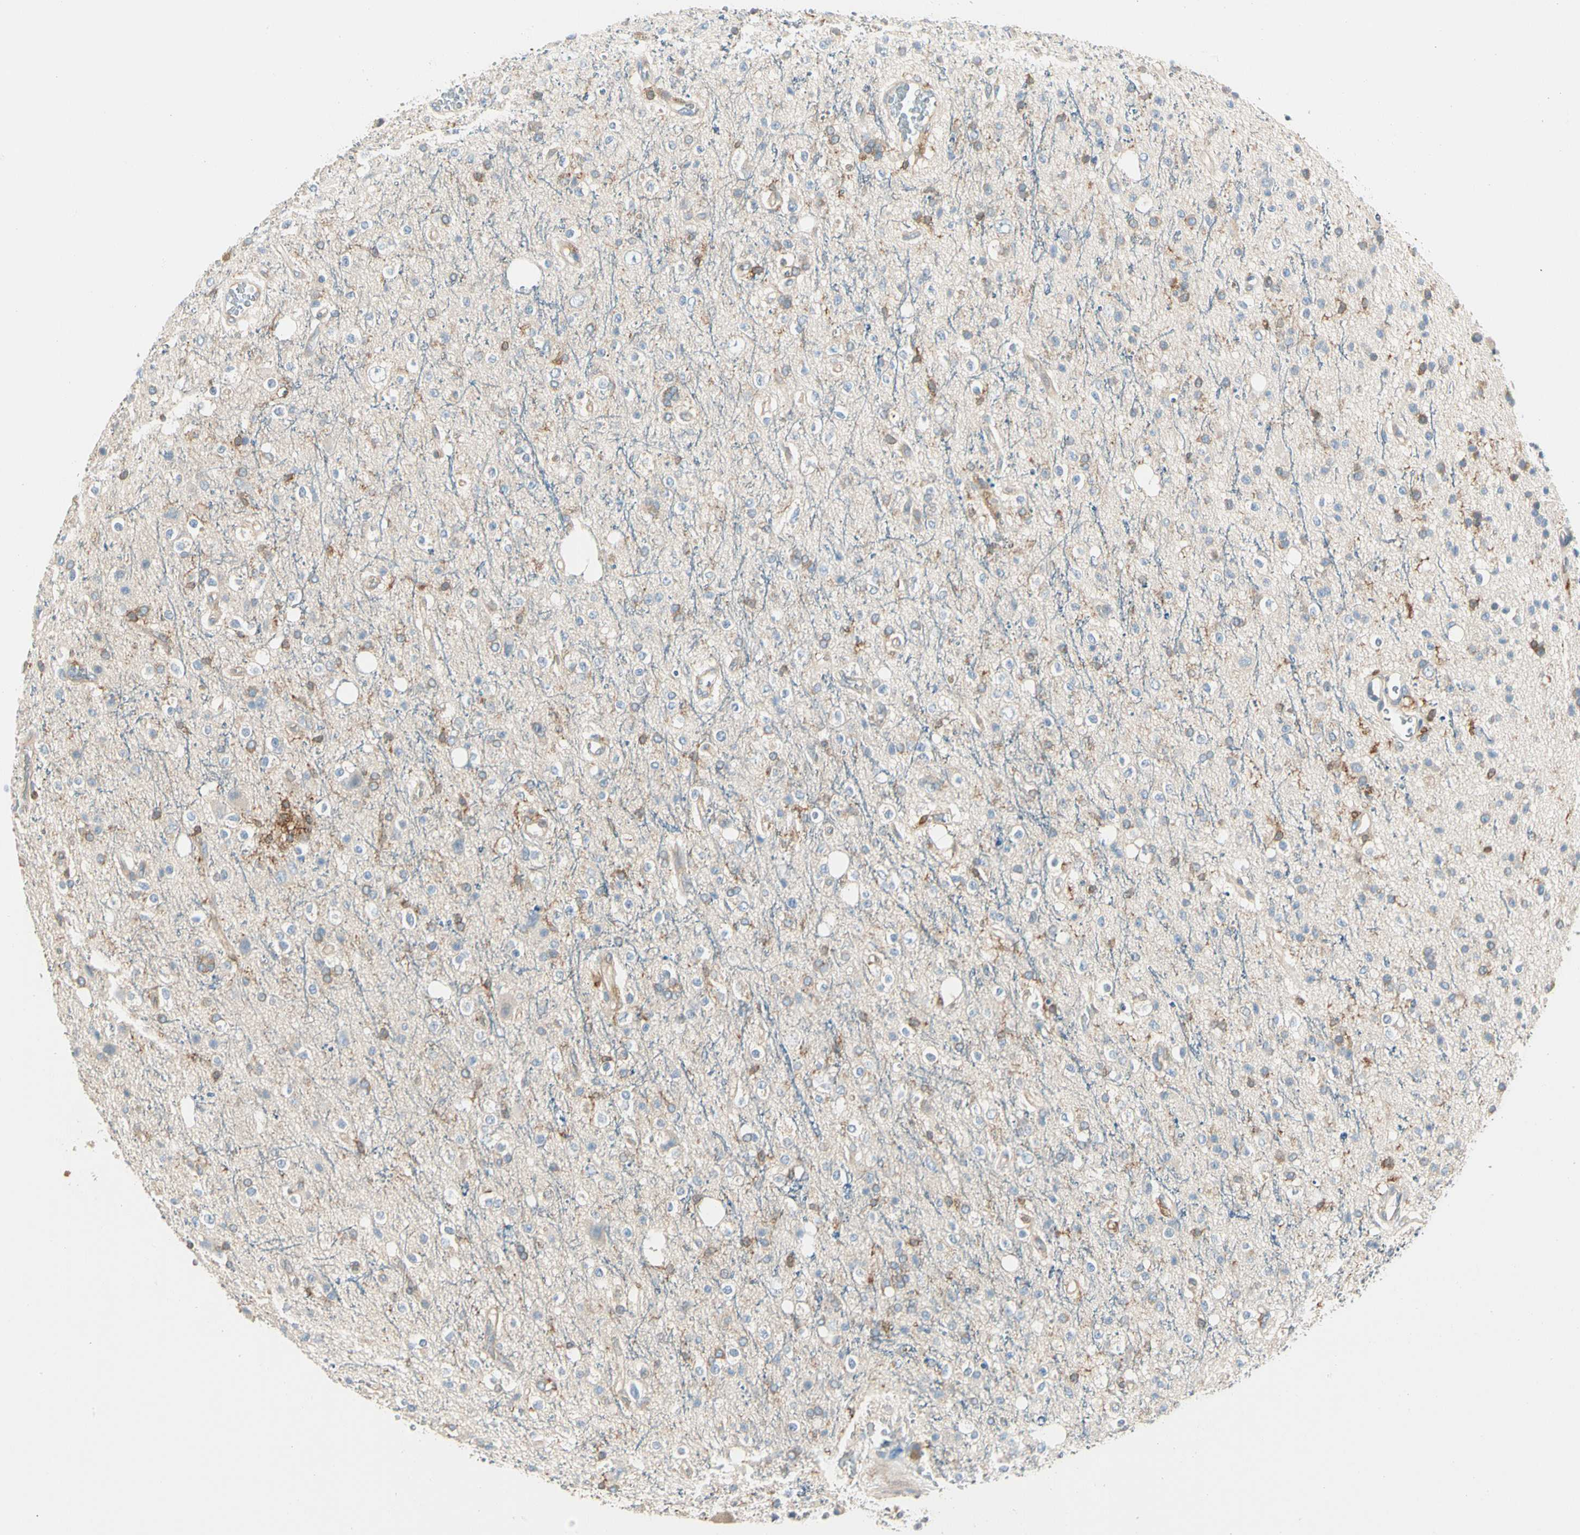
{"staining": {"intensity": "moderate", "quantity": "<25%", "location": "cytoplasmic/membranous"}, "tissue": "glioma", "cell_type": "Tumor cells", "image_type": "cancer", "snomed": [{"axis": "morphology", "description": "Glioma, malignant, High grade"}, {"axis": "topography", "description": "Brain"}], "caption": "Human malignant glioma (high-grade) stained with a protein marker reveals moderate staining in tumor cells.", "gene": "CAPZA2", "patient": {"sex": "male", "age": 47}}